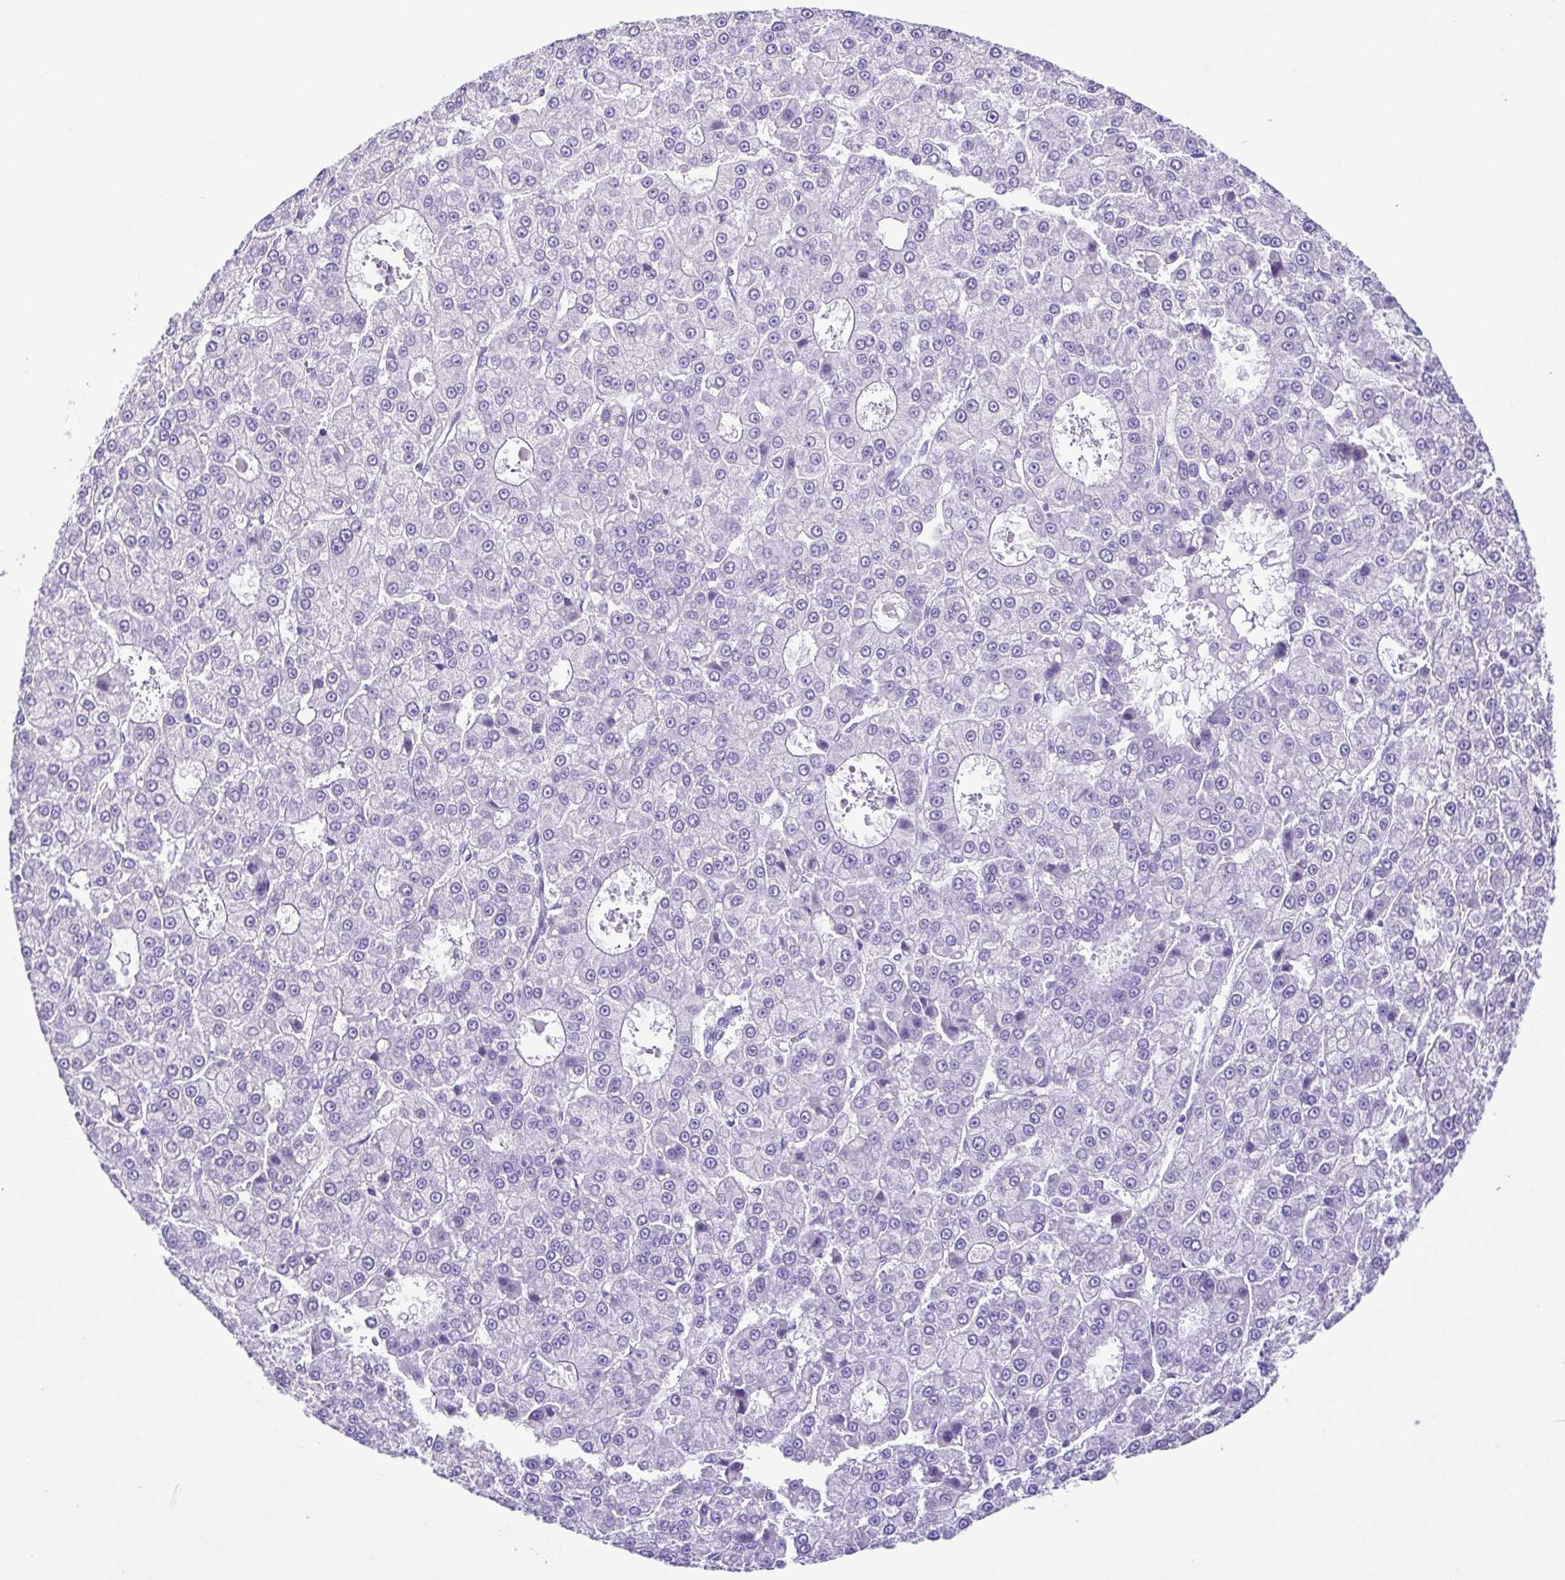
{"staining": {"intensity": "negative", "quantity": "none", "location": "none"}, "tissue": "liver cancer", "cell_type": "Tumor cells", "image_type": "cancer", "snomed": [{"axis": "morphology", "description": "Carcinoma, Hepatocellular, NOS"}, {"axis": "topography", "description": "Liver"}], "caption": "Tumor cells are negative for brown protein staining in liver cancer (hepatocellular carcinoma).", "gene": "PAK3", "patient": {"sex": "male", "age": 70}}